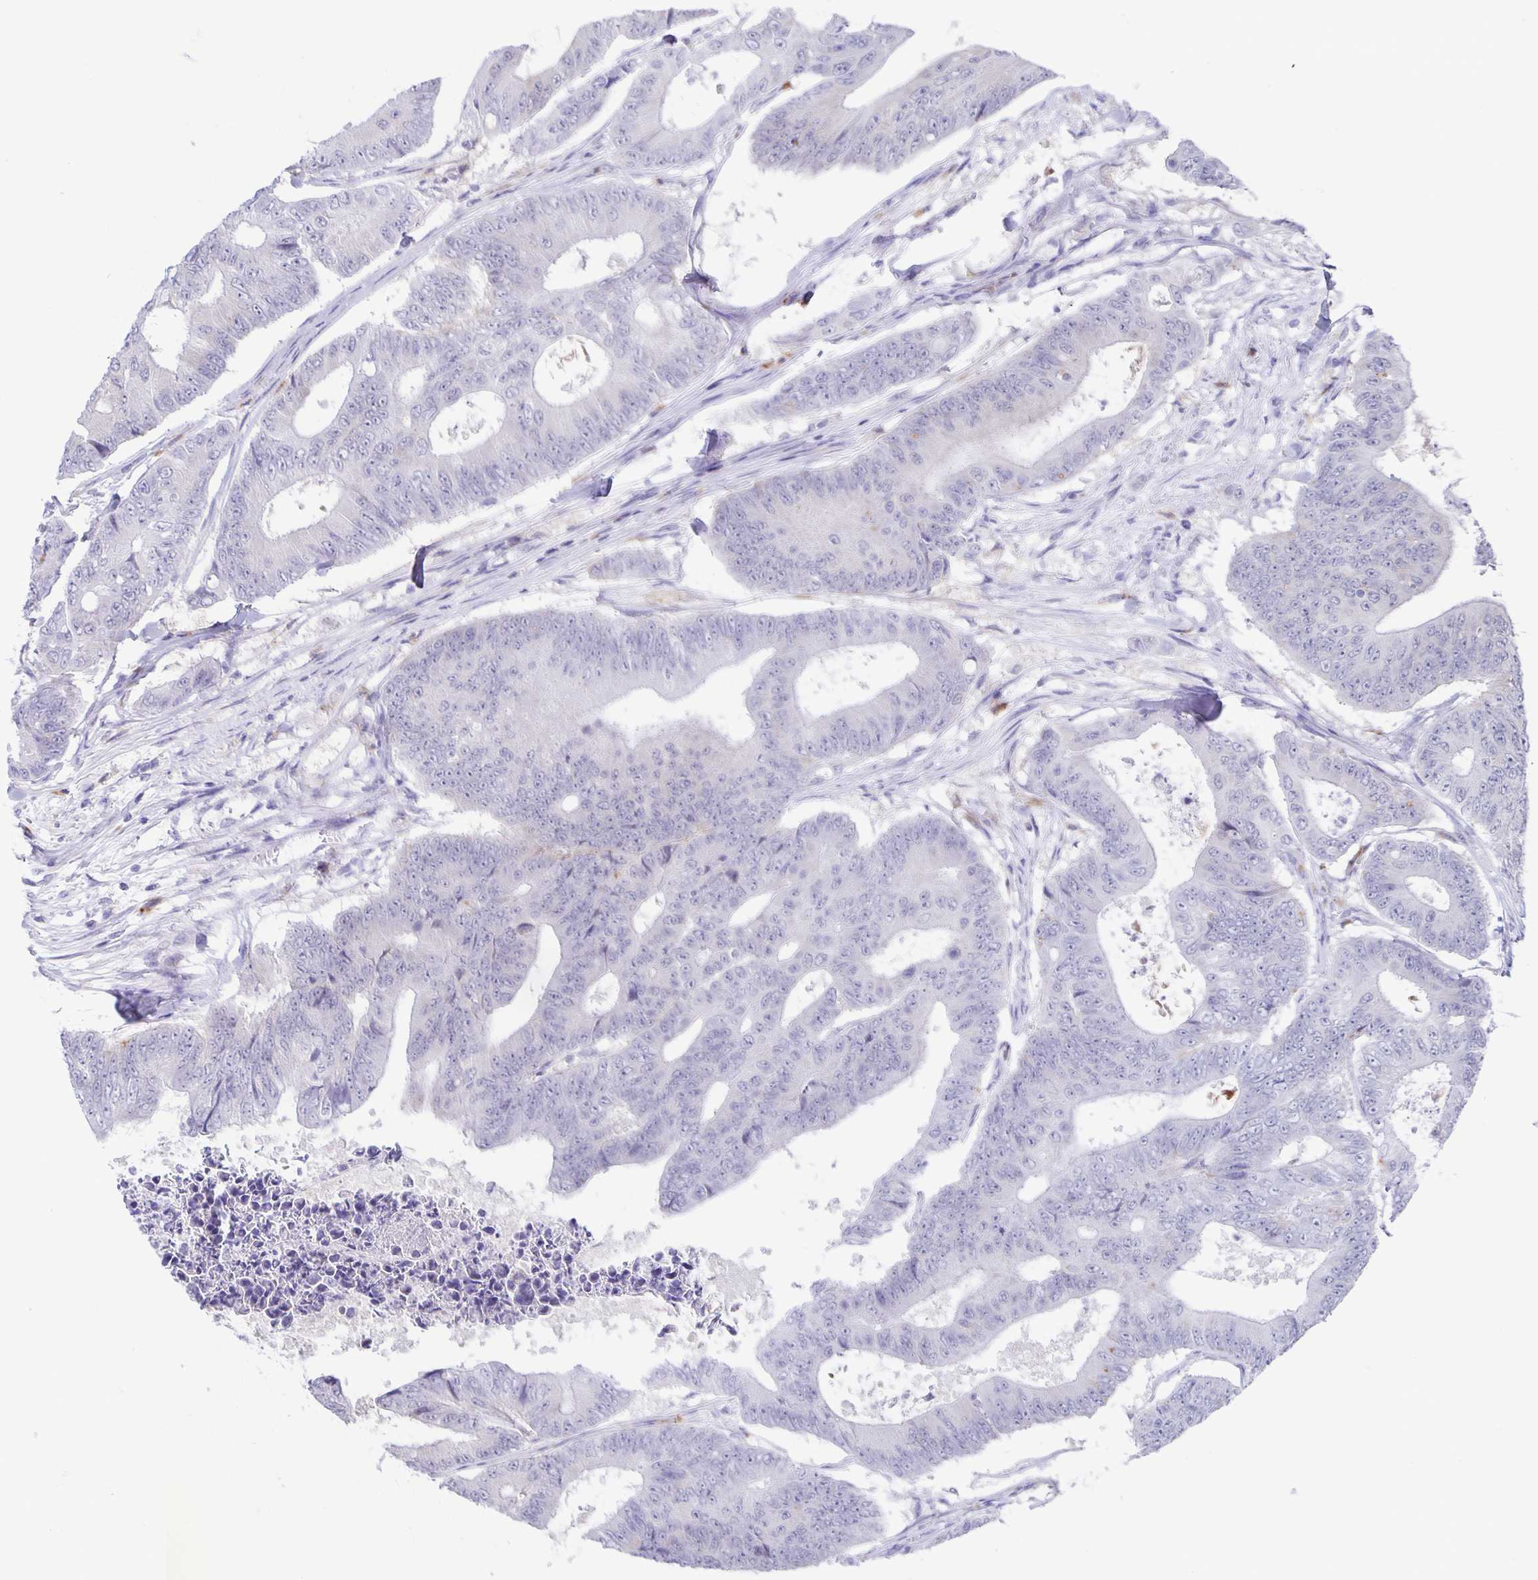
{"staining": {"intensity": "negative", "quantity": "none", "location": "none"}, "tissue": "colorectal cancer", "cell_type": "Tumor cells", "image_type": "cancer", "snomed": [{"axis": "morphology", "description": "Adenocarcinoma, NOS"}, {"axis": "topography", "description": "Colon"}], "caption": "This is a micrograph of IHC staining of colorectal cancer, which shows no expression in tumor cells.", "gene": "LIPA", "patient": {"sex": "female", "age": 48}}